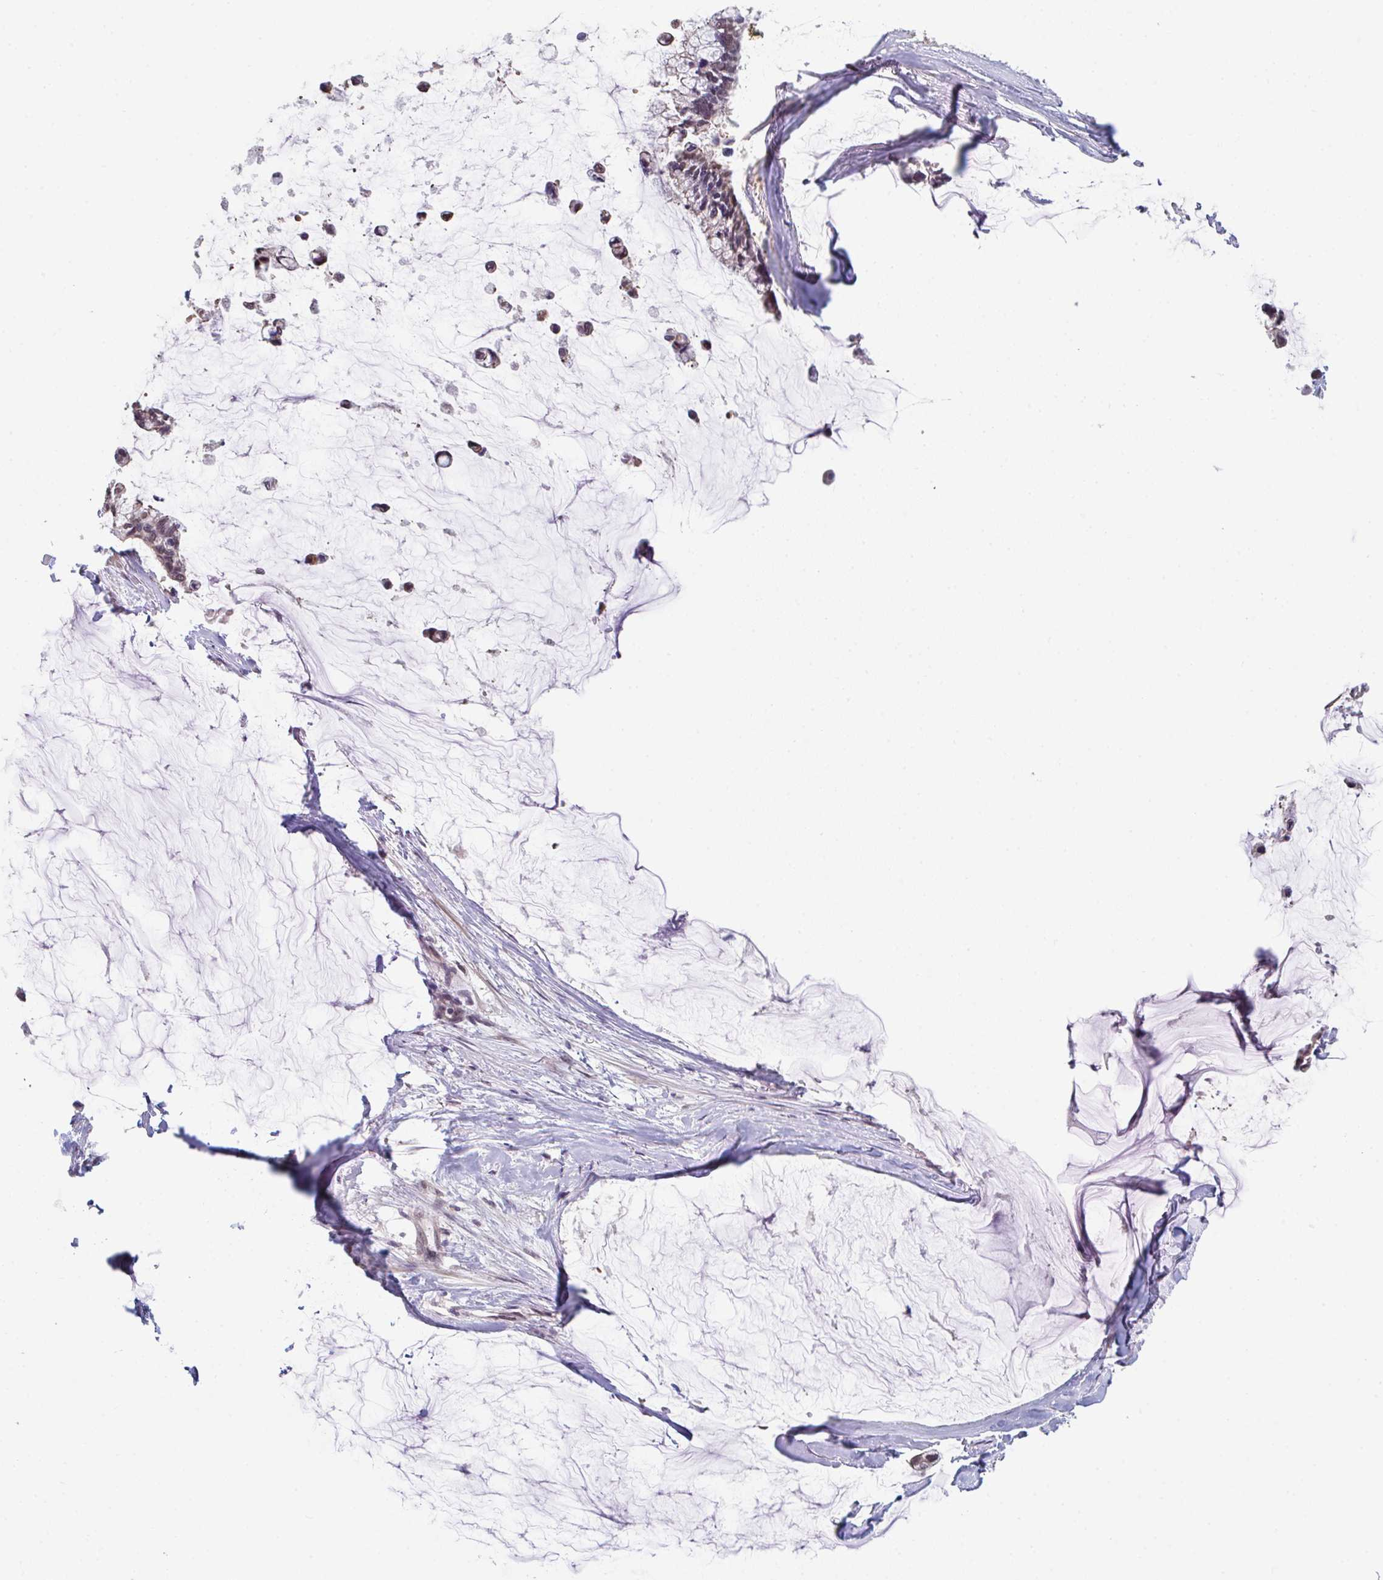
{"staining": {"intensity": "weak", "quantity": "<25%", "location": "cytoplasmic/membranous"}, "tissue": "ovarian cancer", "cell_type": "Tumor cells", "image_type": "cancer", "snomed": [{"axis": "morphology", "description": "Cystadenocarcinoma, mucinous, NOS"}, {"axis": "topography", "description": "Ovary"}], "caption": "Immunohistochemical staining of mucinous cystadenocarcinoma (ovarian) shows no significant staining in tumor cells. Brightfield microscopy of immunohistochemistry (IHC) stained with DAB (3,3'-diaminobenzidine) (brown) and hematoxylin (blue), captured at high magnification.", "gene": "ZNF214", "patient": {"sex": "female", "age": 39}}